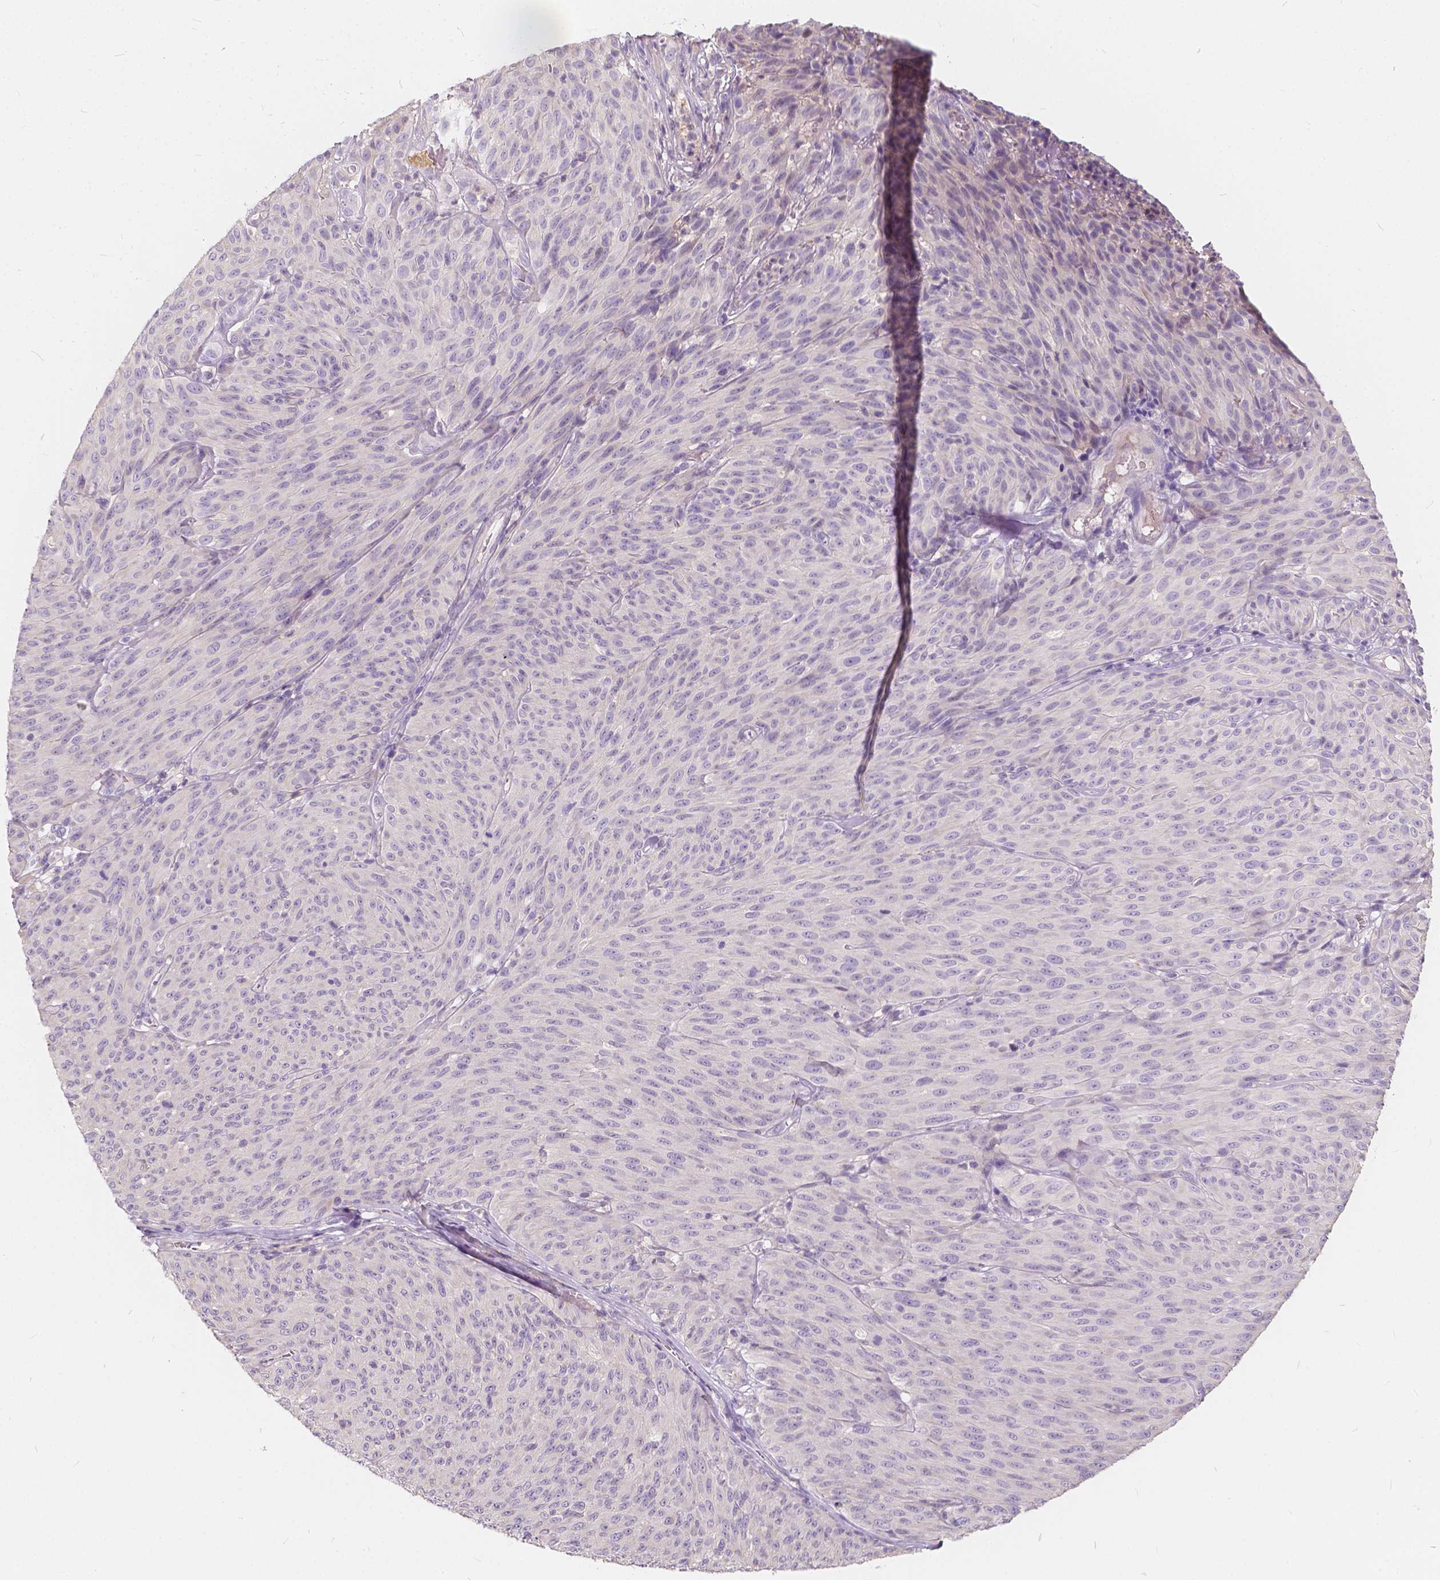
{"staining": {"intensity": "negative", "quantity": "none", "location": "none"}, "tissue": "melanoma", "cell_type": "Tumor cells", "image_type": "cancer", "snomed": [{"axis": "morphology", "description": "Malignant melanoma, NOS"}, {"axis": "topography", "description": "Skin"}], "caption": "The micrograph demonstrates no staining of tumor cells in malignant melanoma.", "gene": "KIAA0513", "patient": {"sex": "male", "age": 85}}